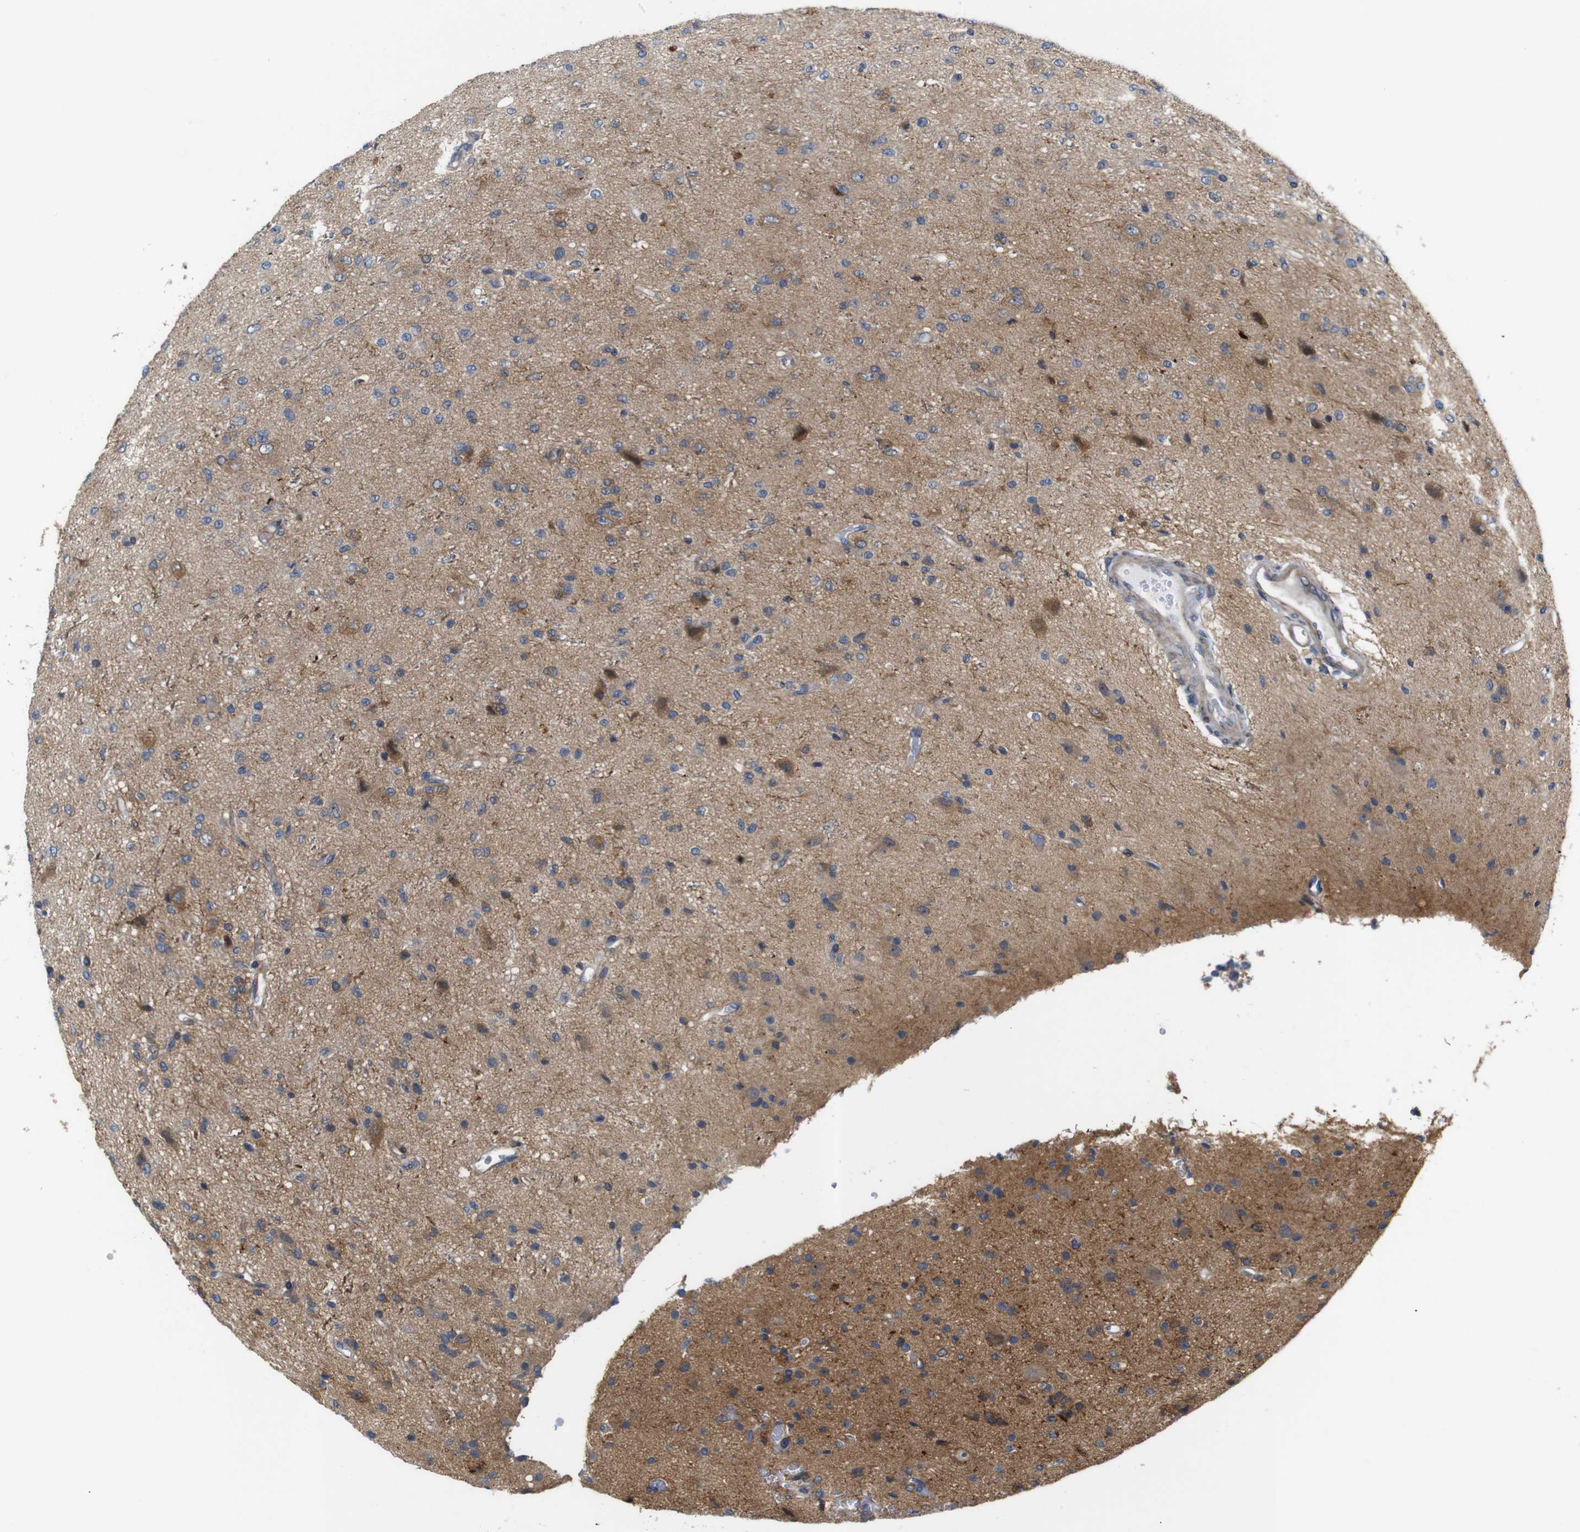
{"staining": {"intensity": "moderate", "quantity": "<25%", "location": "cytoplasmic/membranous"}, "tissue": "glioma", "cell_type": "Tumor cells", "image_type": "cancer", "snomed": [{"axis": "morphology", "description": "Glioma, malignant, High grade"}, {"axis": "topography", "description": "pancreas cauda"}], "caption": "Glioma stained for a protein reveals moderate cytoplasmic/membranous positivity in tumor cells.", "gene": "P3H2", "patient": {"sex": "male", "age": 60}}